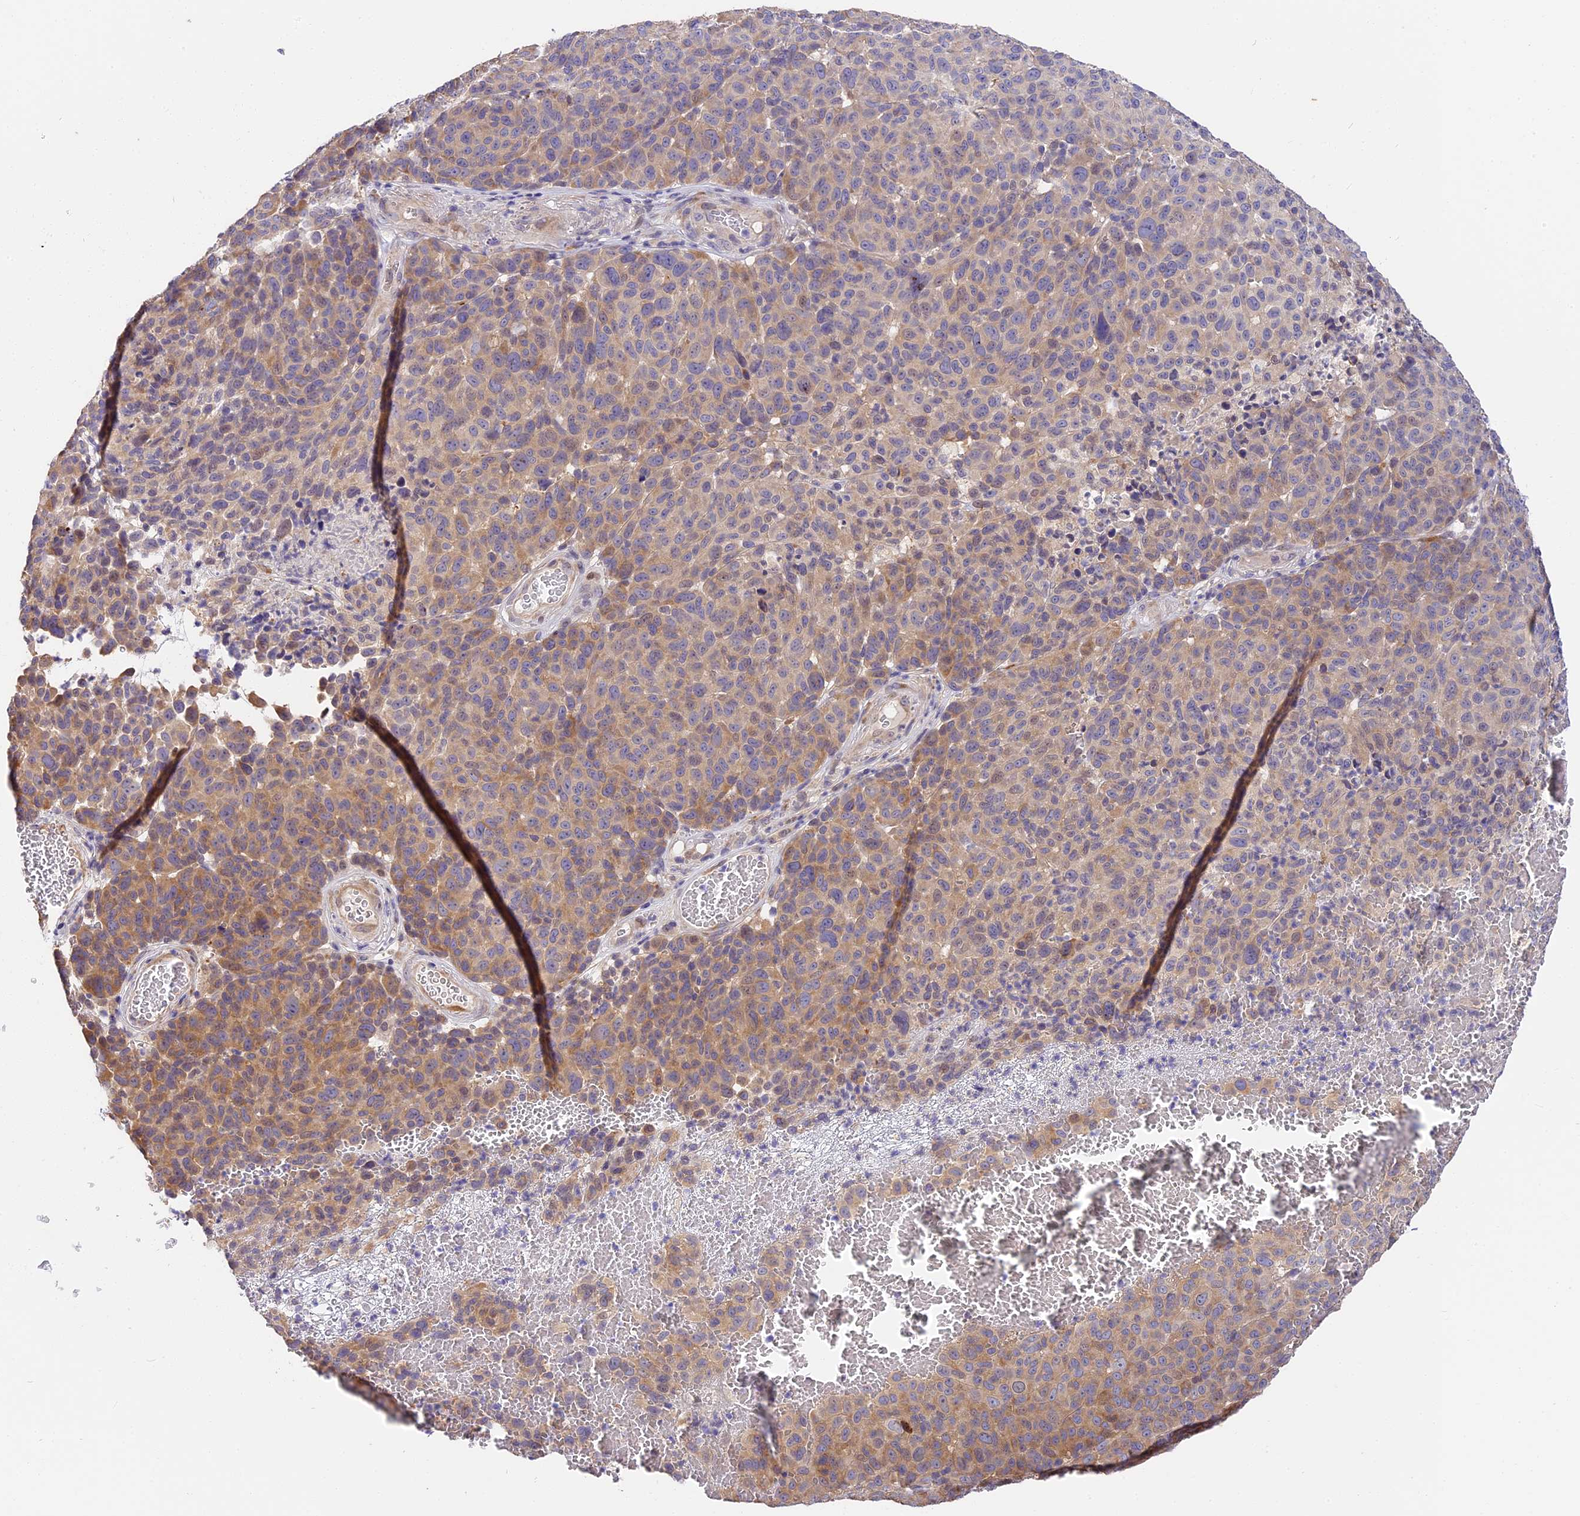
{"staining": {"intensity": "moderate", "quantity": "25%-75%", "location": "cytoplasmic/membranous"}, "tissue": "melanoma", "cell_type": "Tumor cells", "image_type": "cancer", "snomed": [{"axis": "morphology", "description": "Malignant melanoma, NOS"}, {"axis": "topography", "description": "Skin"}], "caption": "A photomicrograph of malignant melanoma stained for a protein displays moderate cytoplasmic/membranous brown staining in tumor cells.", "gene": "BSCL2", "patient": {"sex": "male", "age": 49}}